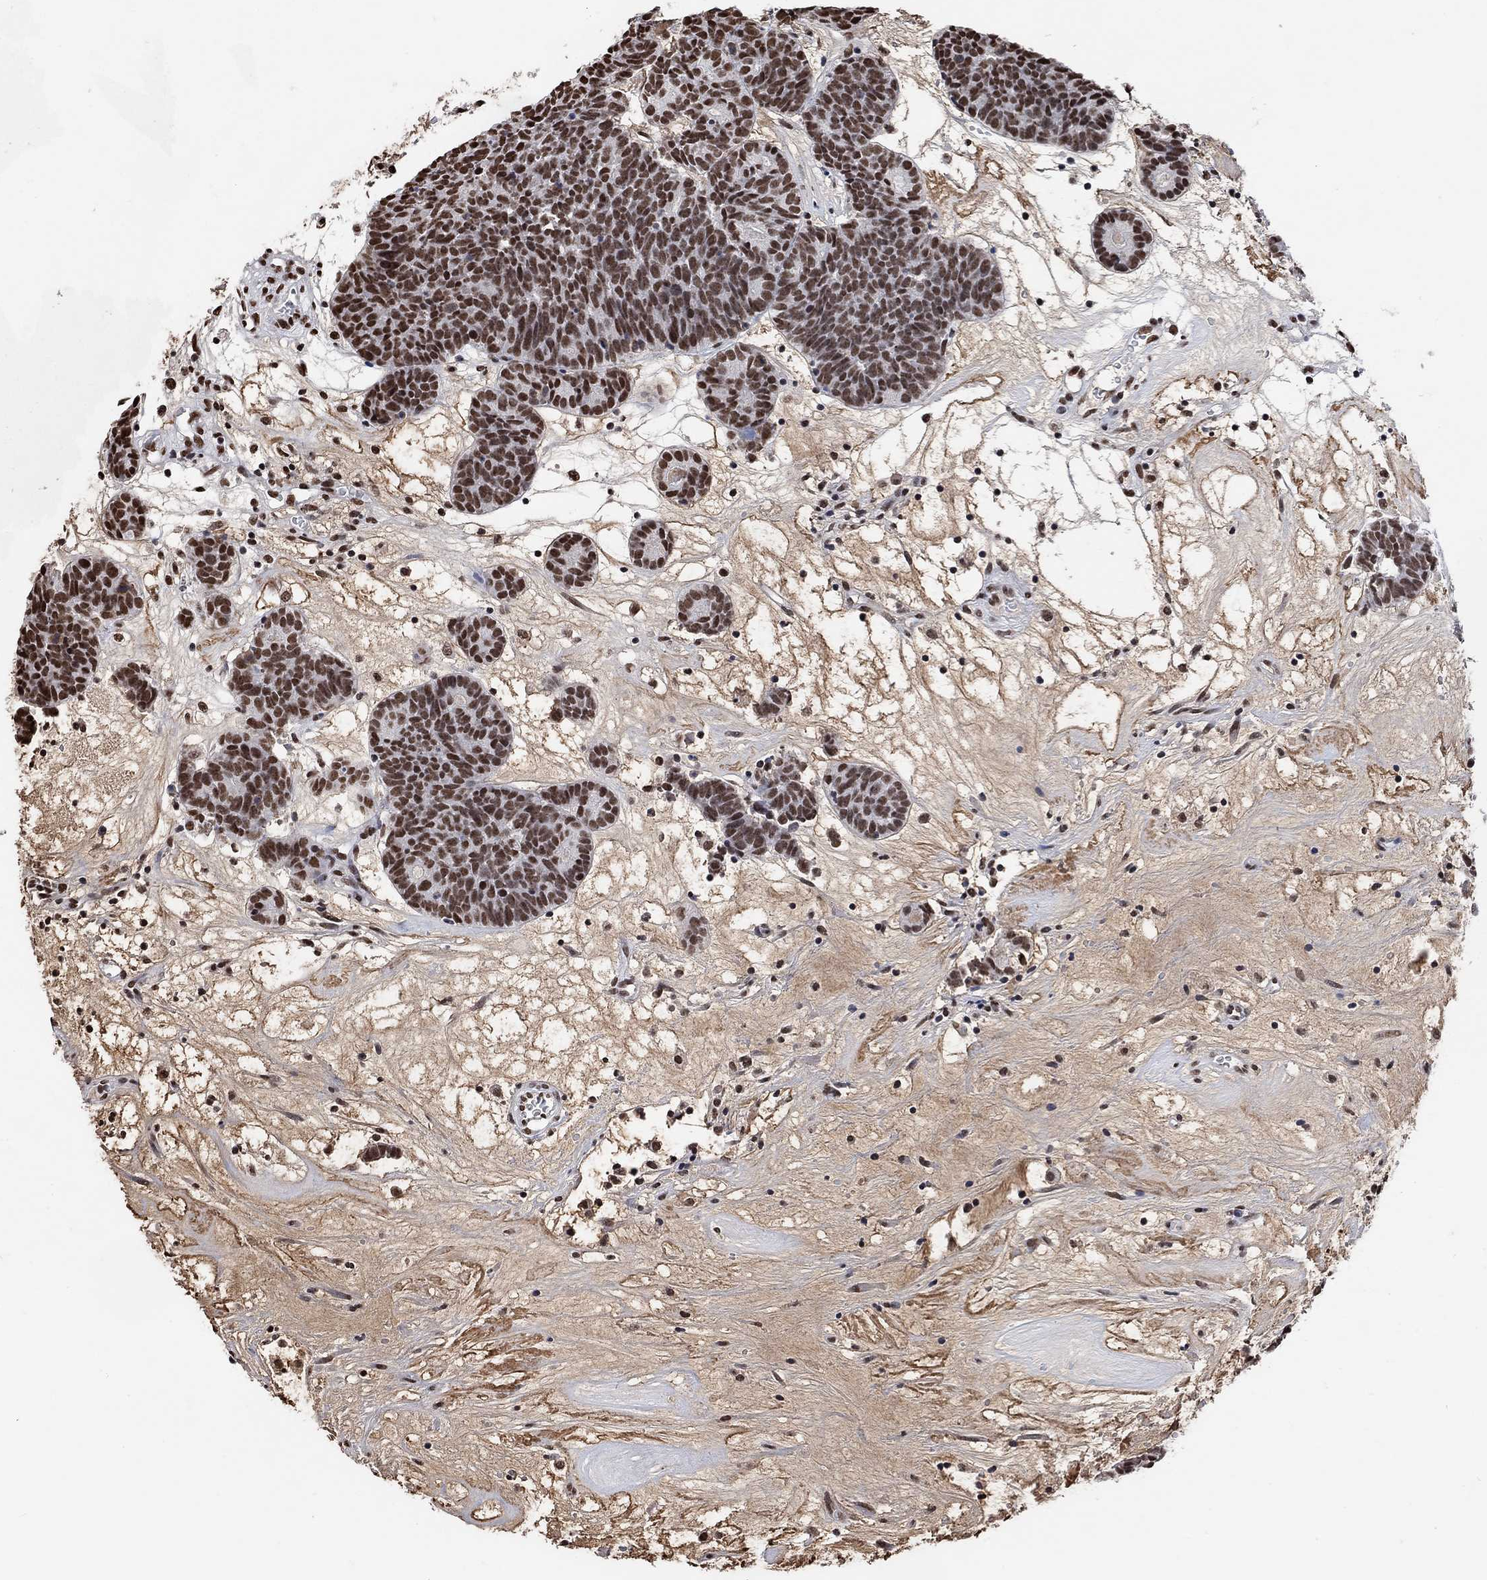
{"staining": {"intensity": "strong", "quantity": "25%-75%", "location": "nuclear"}, "tissue": "head and neck cancer", "cell_type": "Tumor cells", "image_type": "cancer", "snomed": [{"axis": "morphology", "description": "Adenocarcinoma, NOS"}, {"axis": "topography", "description": "Head-Neck"}], "caption": "Immunohistochemistry of human adenocarcinoma (head and neck) shows high levels of strong nuclear staining in about 25%-75% of tumor cells.", "gene": "USP39", "patient": {"sex": "female", "age": 81}}